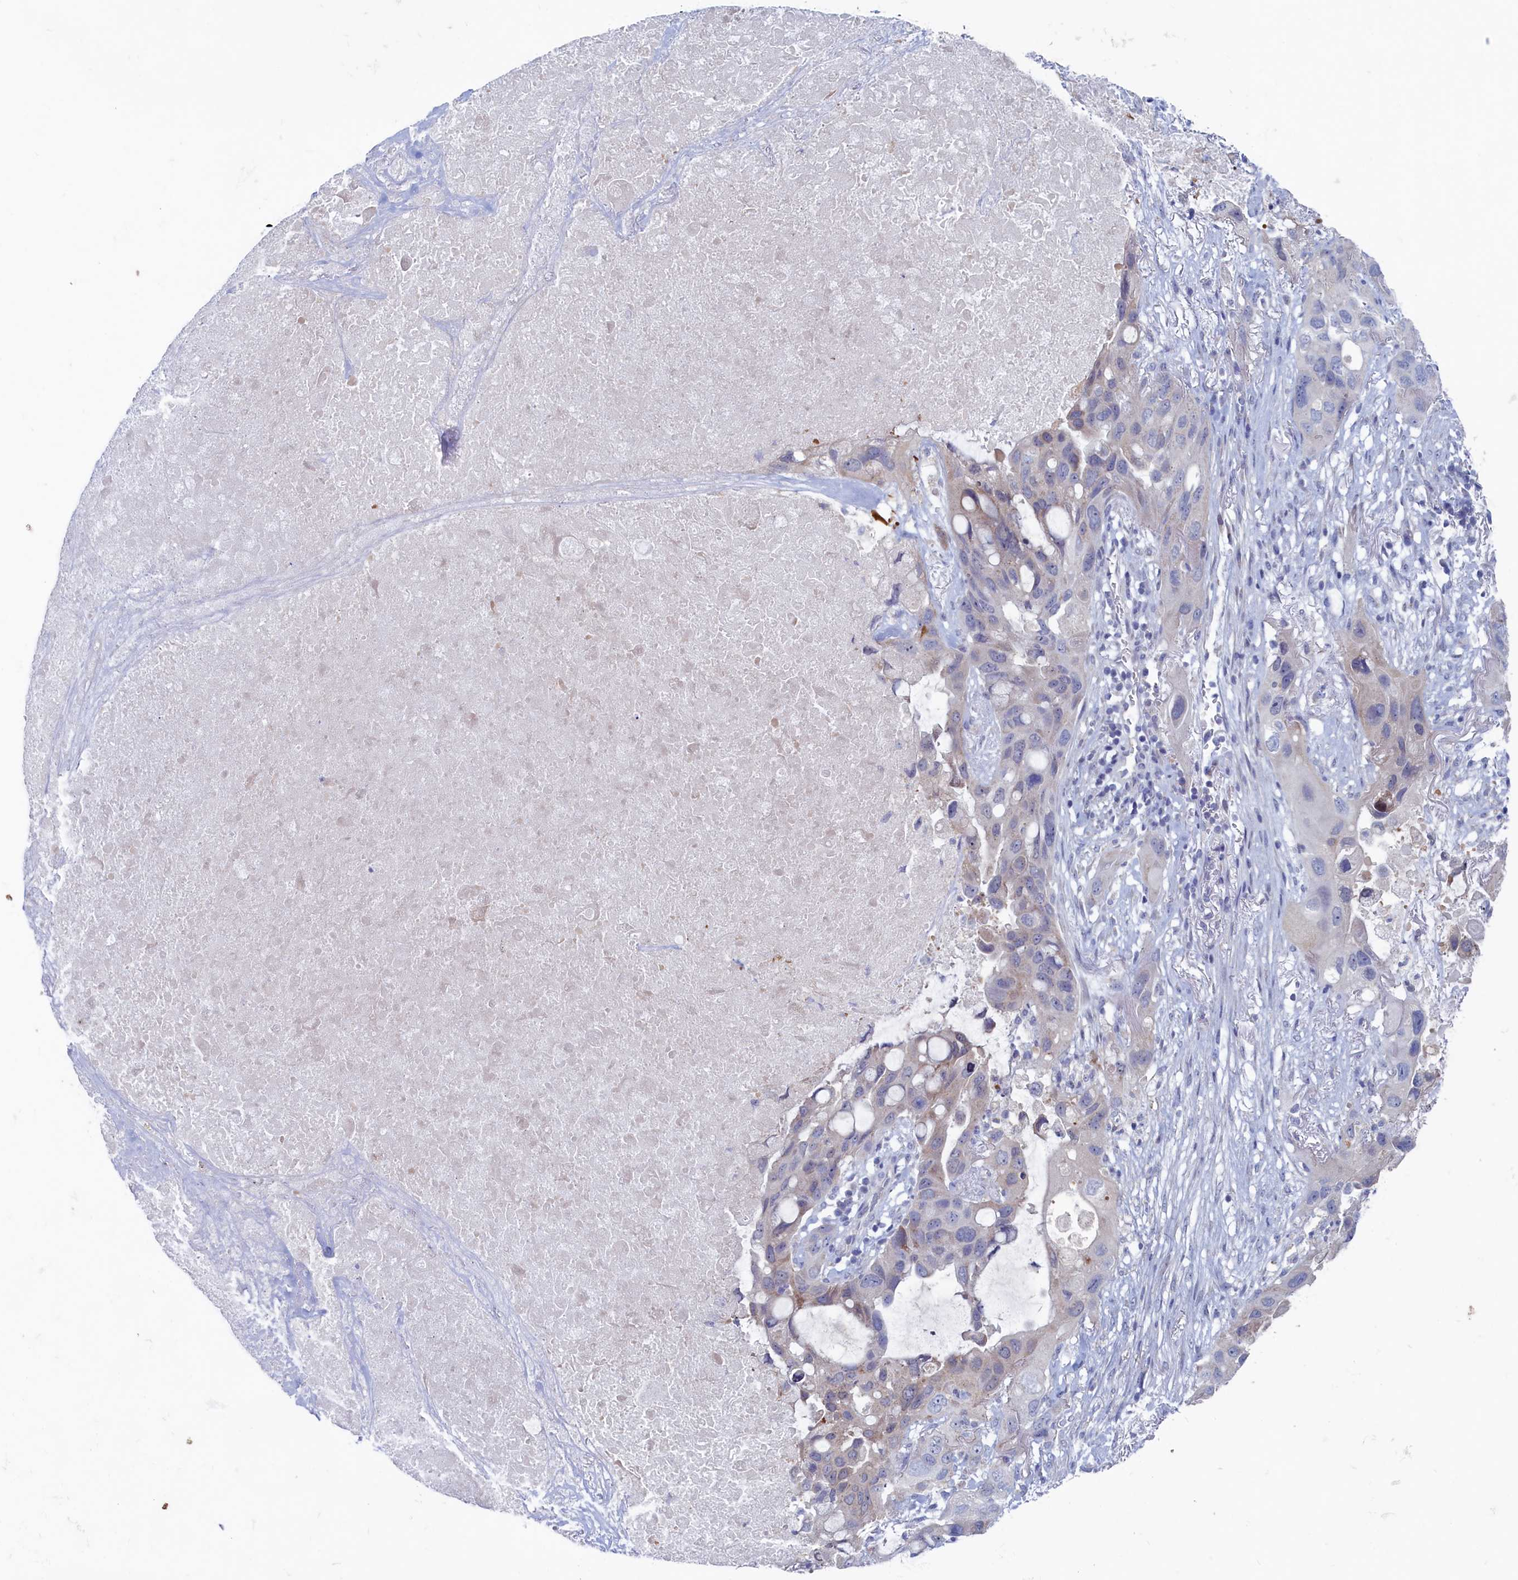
{"staining": {"intensity": "negative", "quantity": "none", "location": "none"}, "tissue": "lung cancer", "cell_type": "Tumor cells", "image_type": "cancer", "snomed": [{"axis": "morphology", "description": "Squamous cell carcinoma, NOS"}, {"axis": "topography", "description": "Lung"}], "caption": "Lung cancer (squamous cell carcinoma) stained for a protein using immunohistochemistry demonstrates no positivity tumor cells.", "gene": "WDR76", "patient": {"sex": "female", "age": 73}}